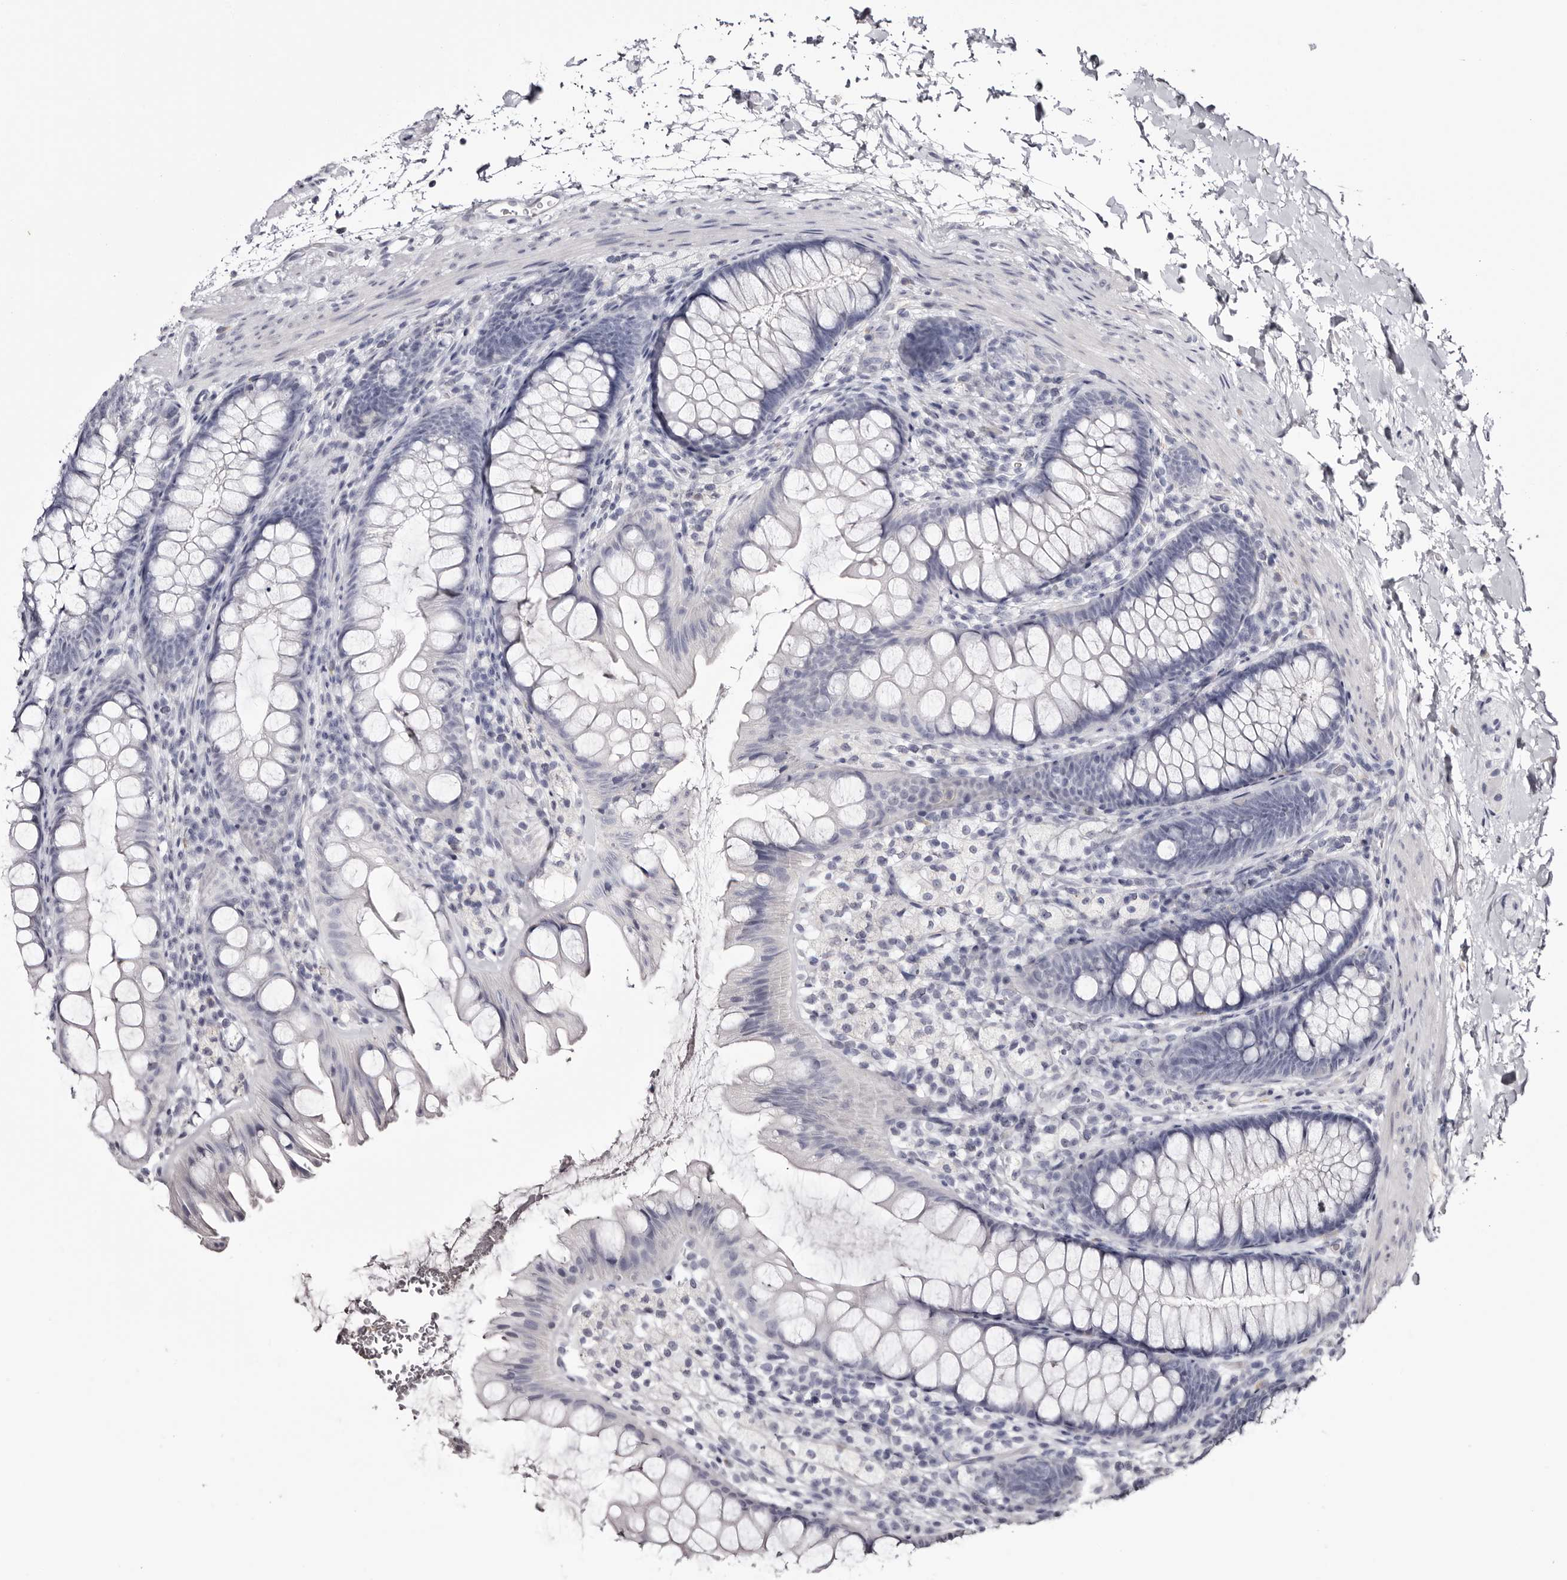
{"staining": {"intensity": "negative", "quantity": "none", "location": "none"}, "tissue": "colon", "cell_type": "Endothelial cells", "image_type": "normal", "snomed": [{"axis": "morphology", "description": "Normal tissue, NOS"}, {"axis": "topography", "description": "Colon"}], "caption": "A photomicrograph of colon stained for a protein demonstrates no brown staining in endothelial cells. (Brightfield microscopy of DAB IHC at high magnification).", "gene": "CA6", "patient": {"sex": "female", "age": 62}}